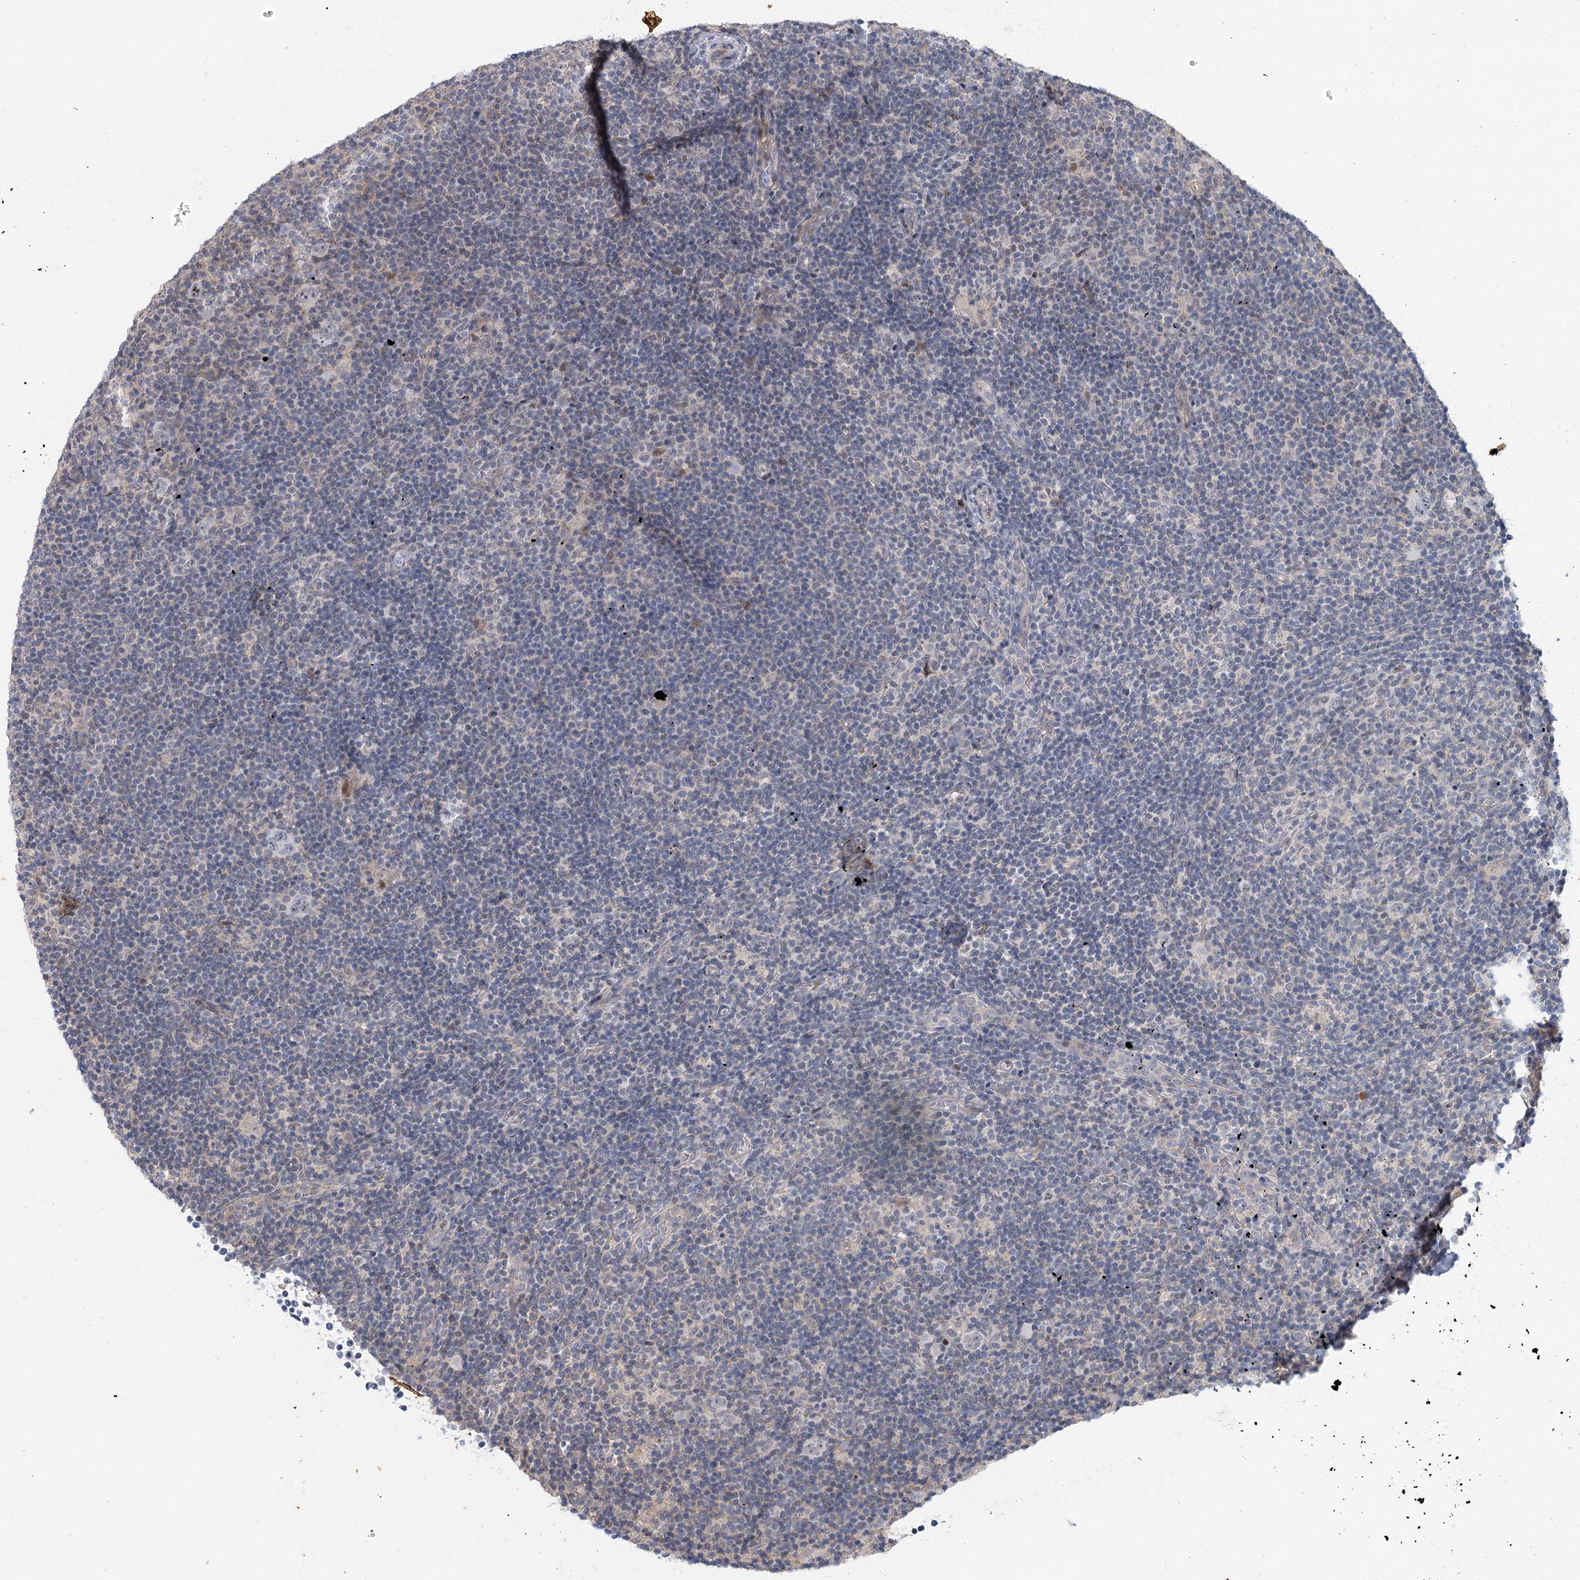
{"staining": {"intensity": "negative", "quantity": "none", "location": "none"}, "tissue": "lymphoma", "cell_type": "Tumor cells", "image_type": "cancer", "snomed": [{"axis": "morphology", "description": "Hodgkin's disease, NOS"}, {"axis": "topography", "description": "Lymph node"}], "caption": "IHC of lymphoma displays no staining in tumor cells.", "gene": "IL11RA", "patient": {"sex": "female", "age": 57}}